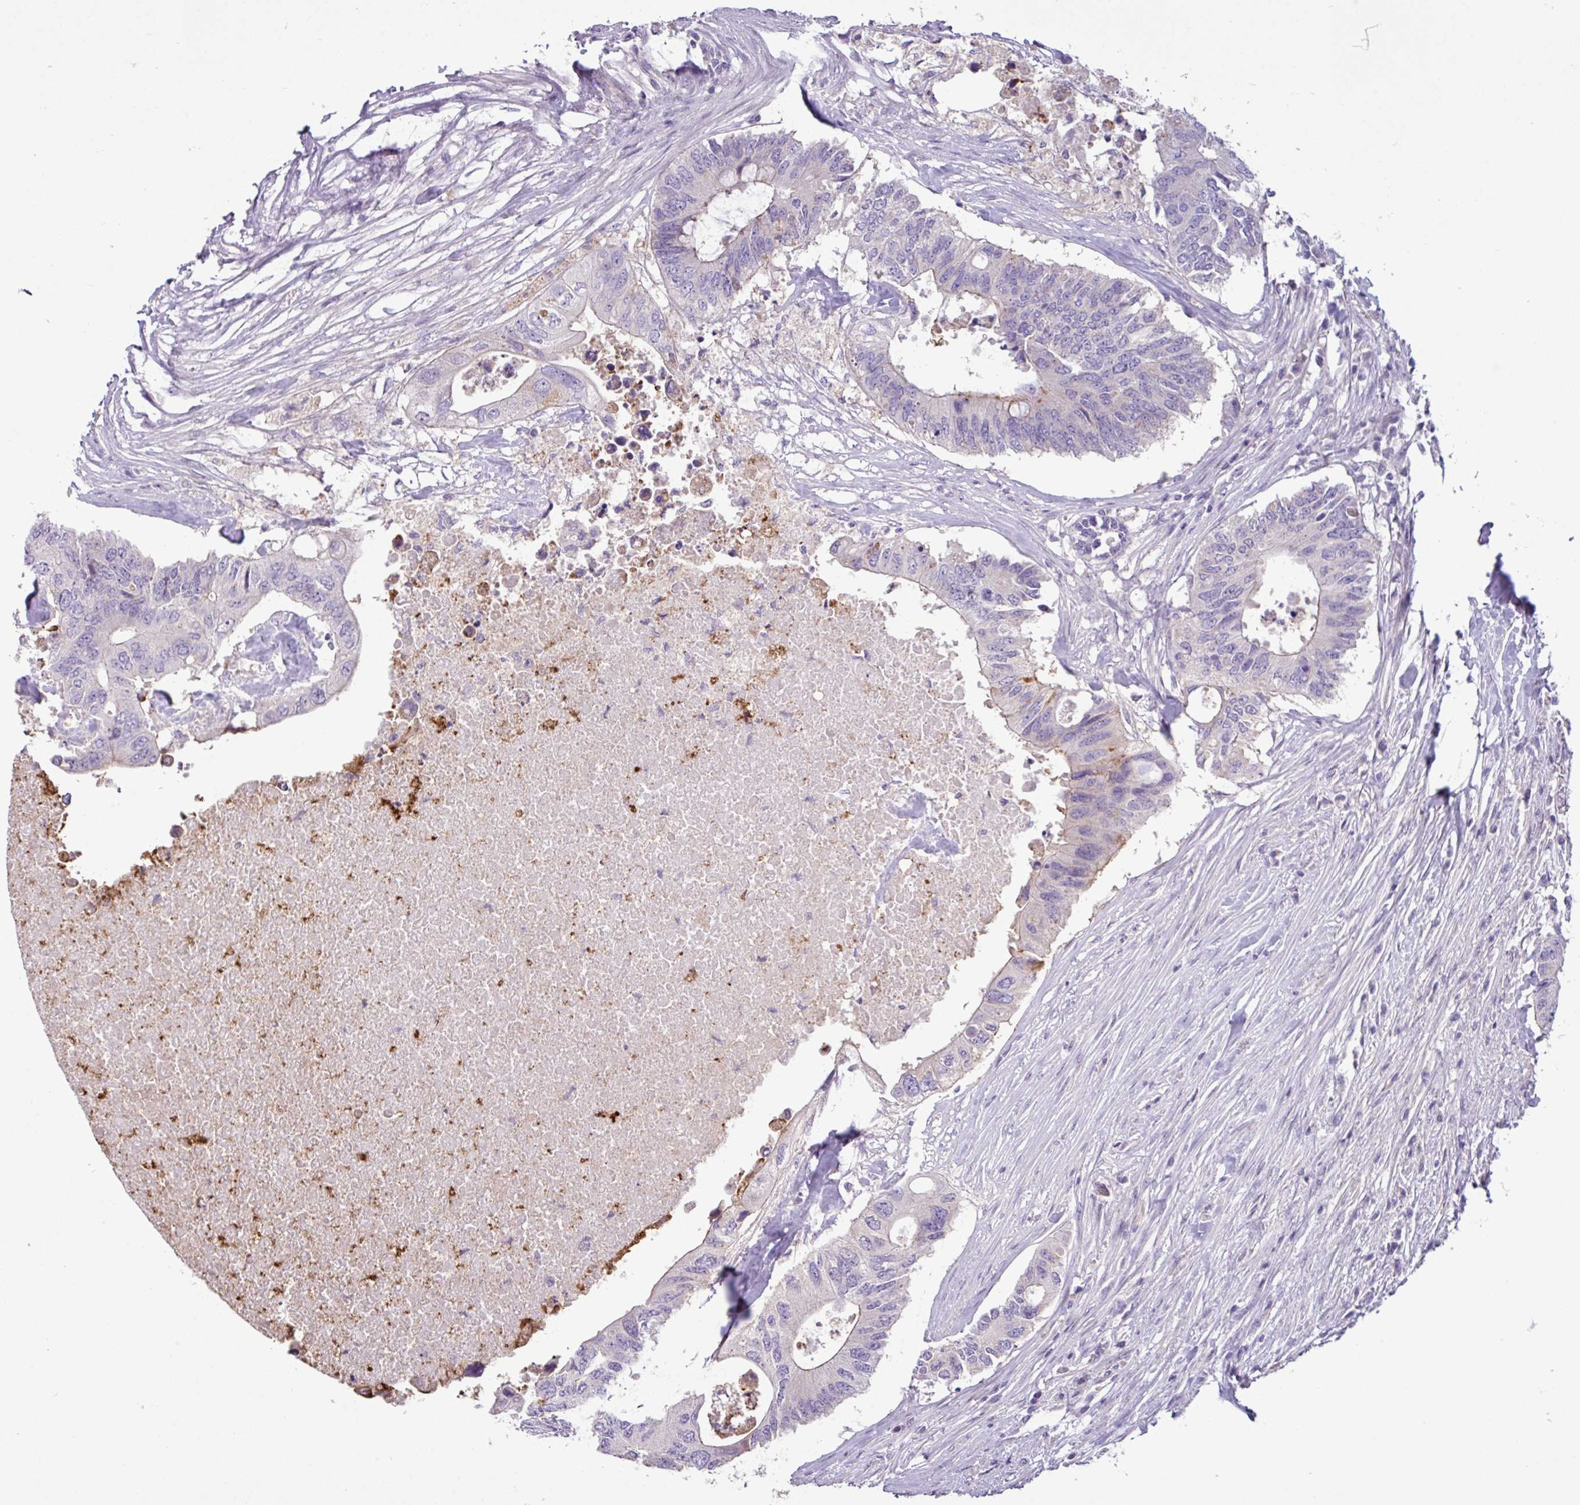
{"staining": {"intensity": "negative", "quantity": "none", "location": "none"}, "tissue": "colorectal cancer", "cell_type": "Tumor cells", "image_type": "cancer", "snomed": [{"axis": "morphology", "description": "Adenocarcinoma, NOS"}, {"axis": "topography", "description": "Colon"}], "caption": "Colorectal adenocarcinoma was stained to show a protein in brown. There is no significant positivity in tumor cells. Nuclei are stained in blue.", "gene": "PNLDC1", "patient": {"sex": "male", "age": 71}}